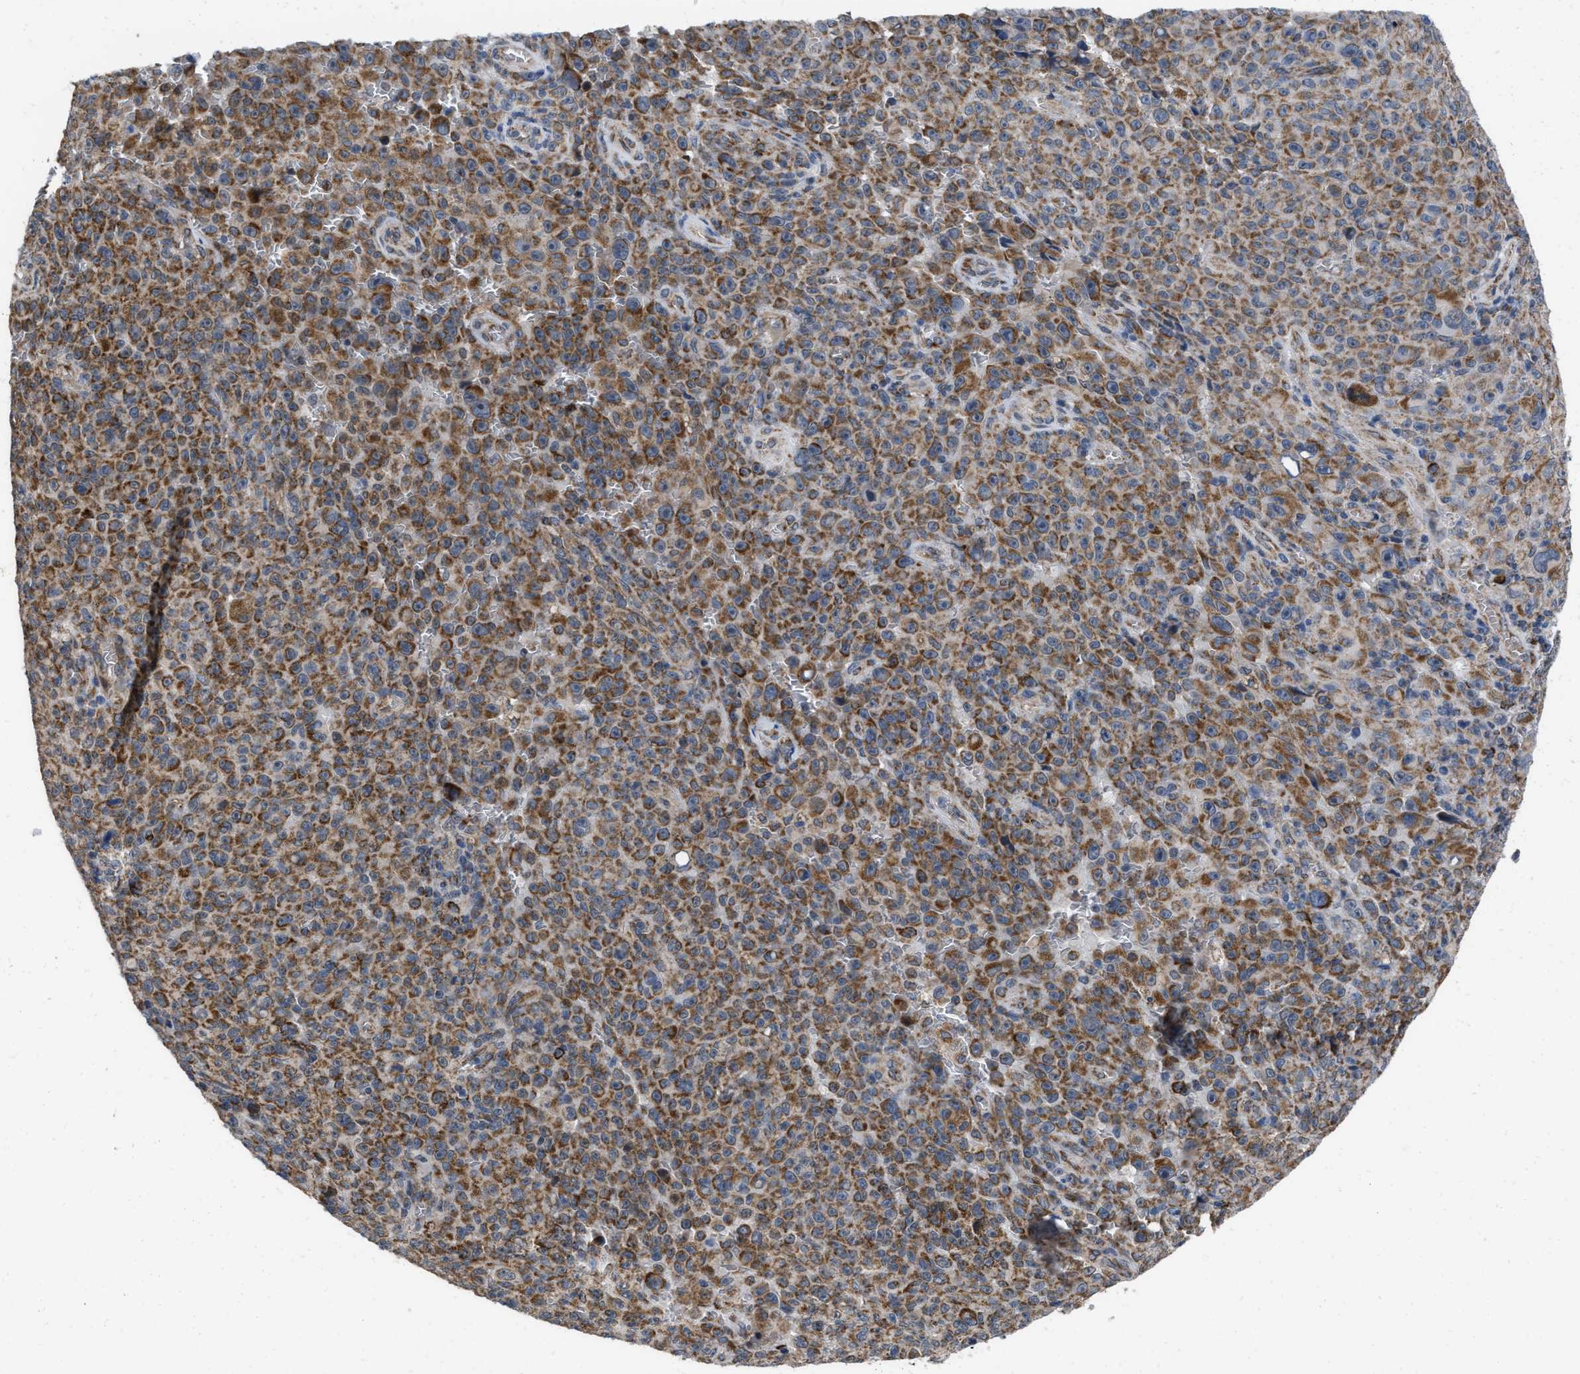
{"staining": {"intensity": "moderate", "quantity": ">75%", "location": "cytoplasmic/membranous"}, "tissue": "melanoma", "cell_type": "Tumor cells", "image_type": "cancer", "snomed": [{"axis": "morphology", "description": "Malignant melanoma, NOS"}, {"axis": "topography", "description": "Skin"}], "caption": "Immunohistochemical staining of melanoma shows moderate cytoplasmic/membranous protein expression in approximately >75% of tumor cells.", "gene": "AKAP1", "patient": {"sex": "female", "age": 82}}